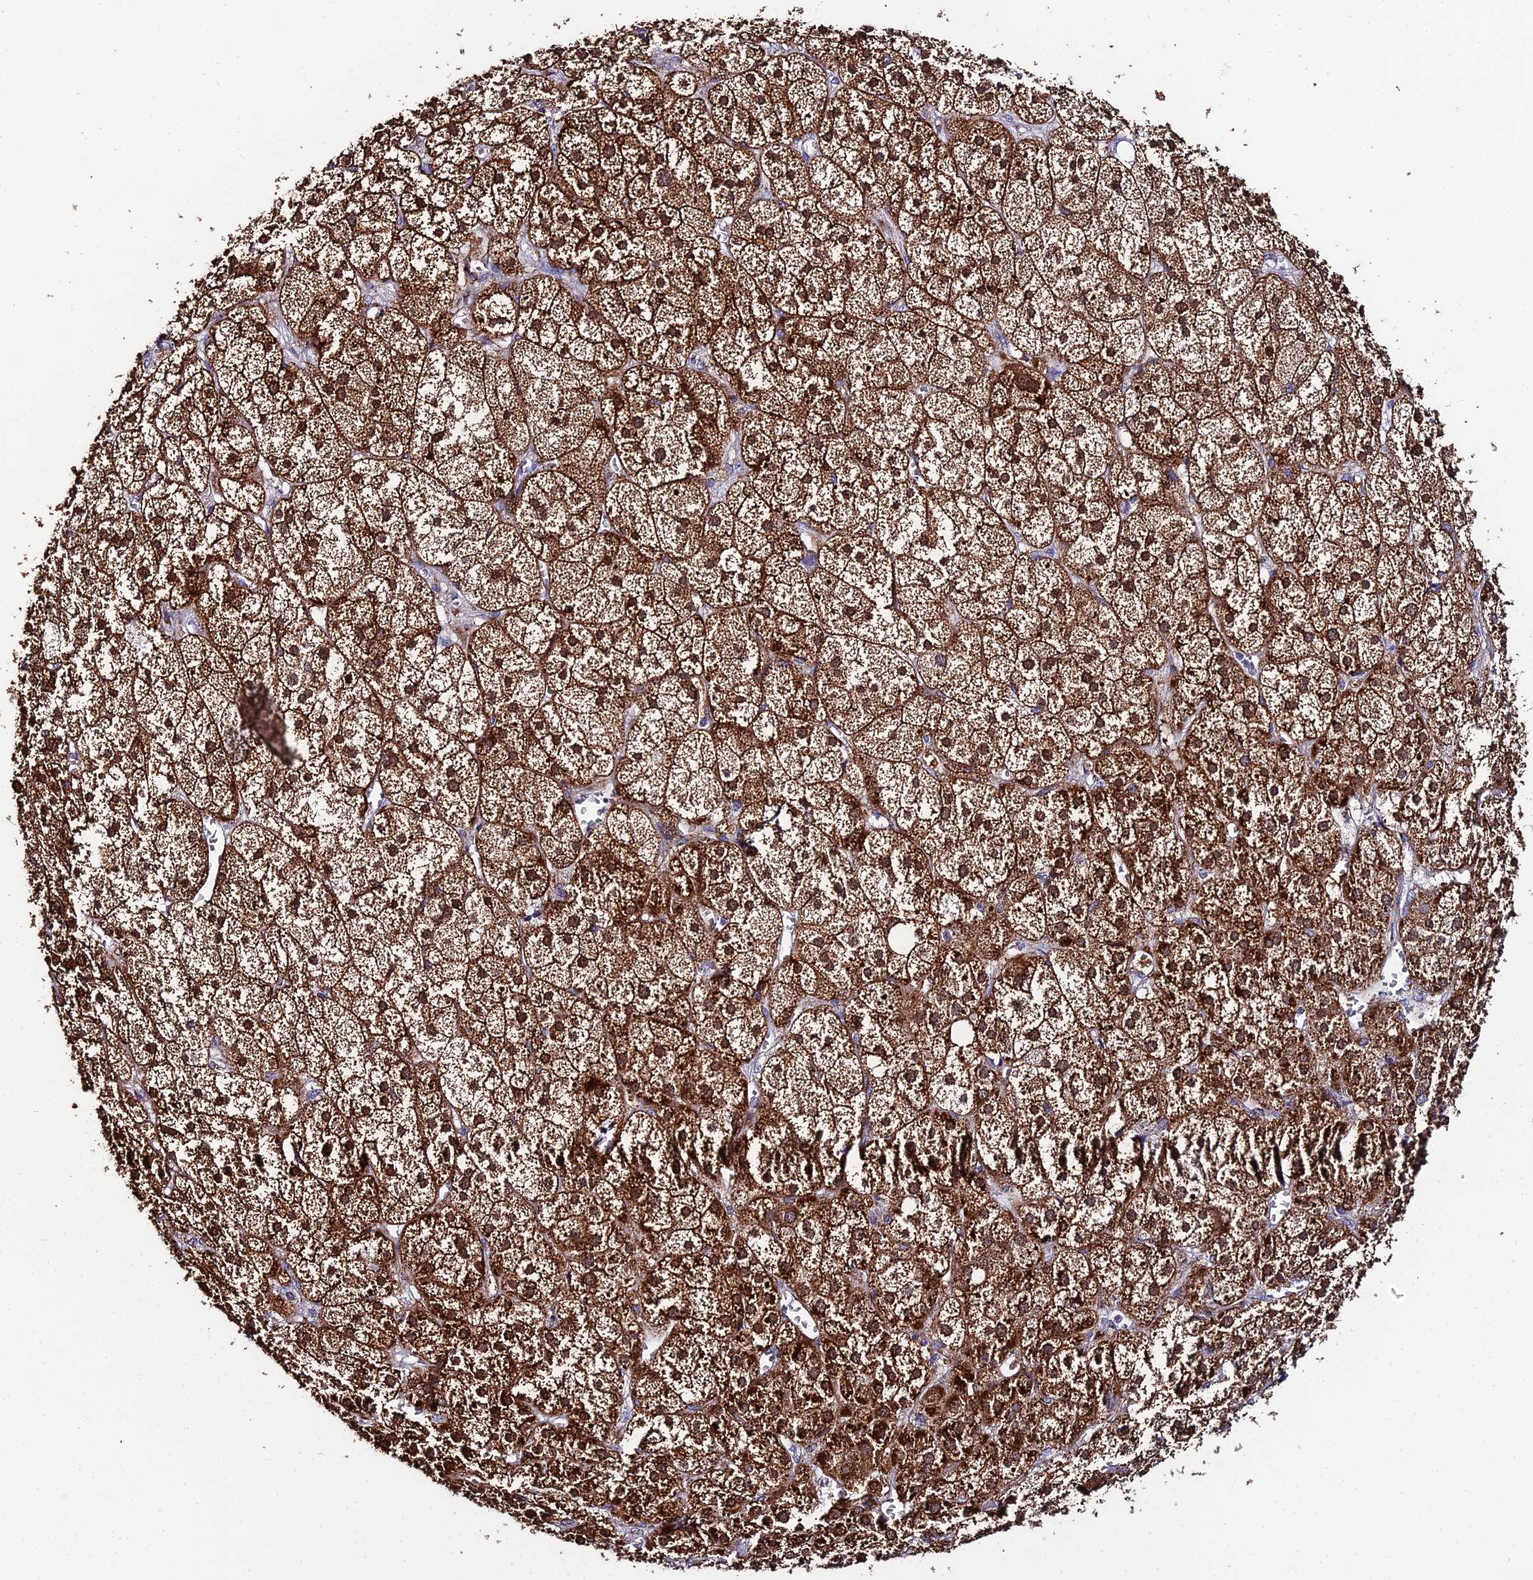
{"staining": {"intensity": "strong", "quantity": ">75%", "location": "cytoplasmic/membranous"}, "tissue": "adrenal gland", "cell_type": "Glandular cells", "image_type": "normal", "snomed": [{"axis": "morphology", "description": "Normal tissue, NOS"}, {"axis": "topography", "description": "Adrenal gland"}], "caption": "Adrenal gland stained with IHC displays strong cytoplasmic/membranous positivity in approximately >75% of glandular cells.", "gene": "NIPSNAP3A", "patient": {"sex": "female", "age": 61}}